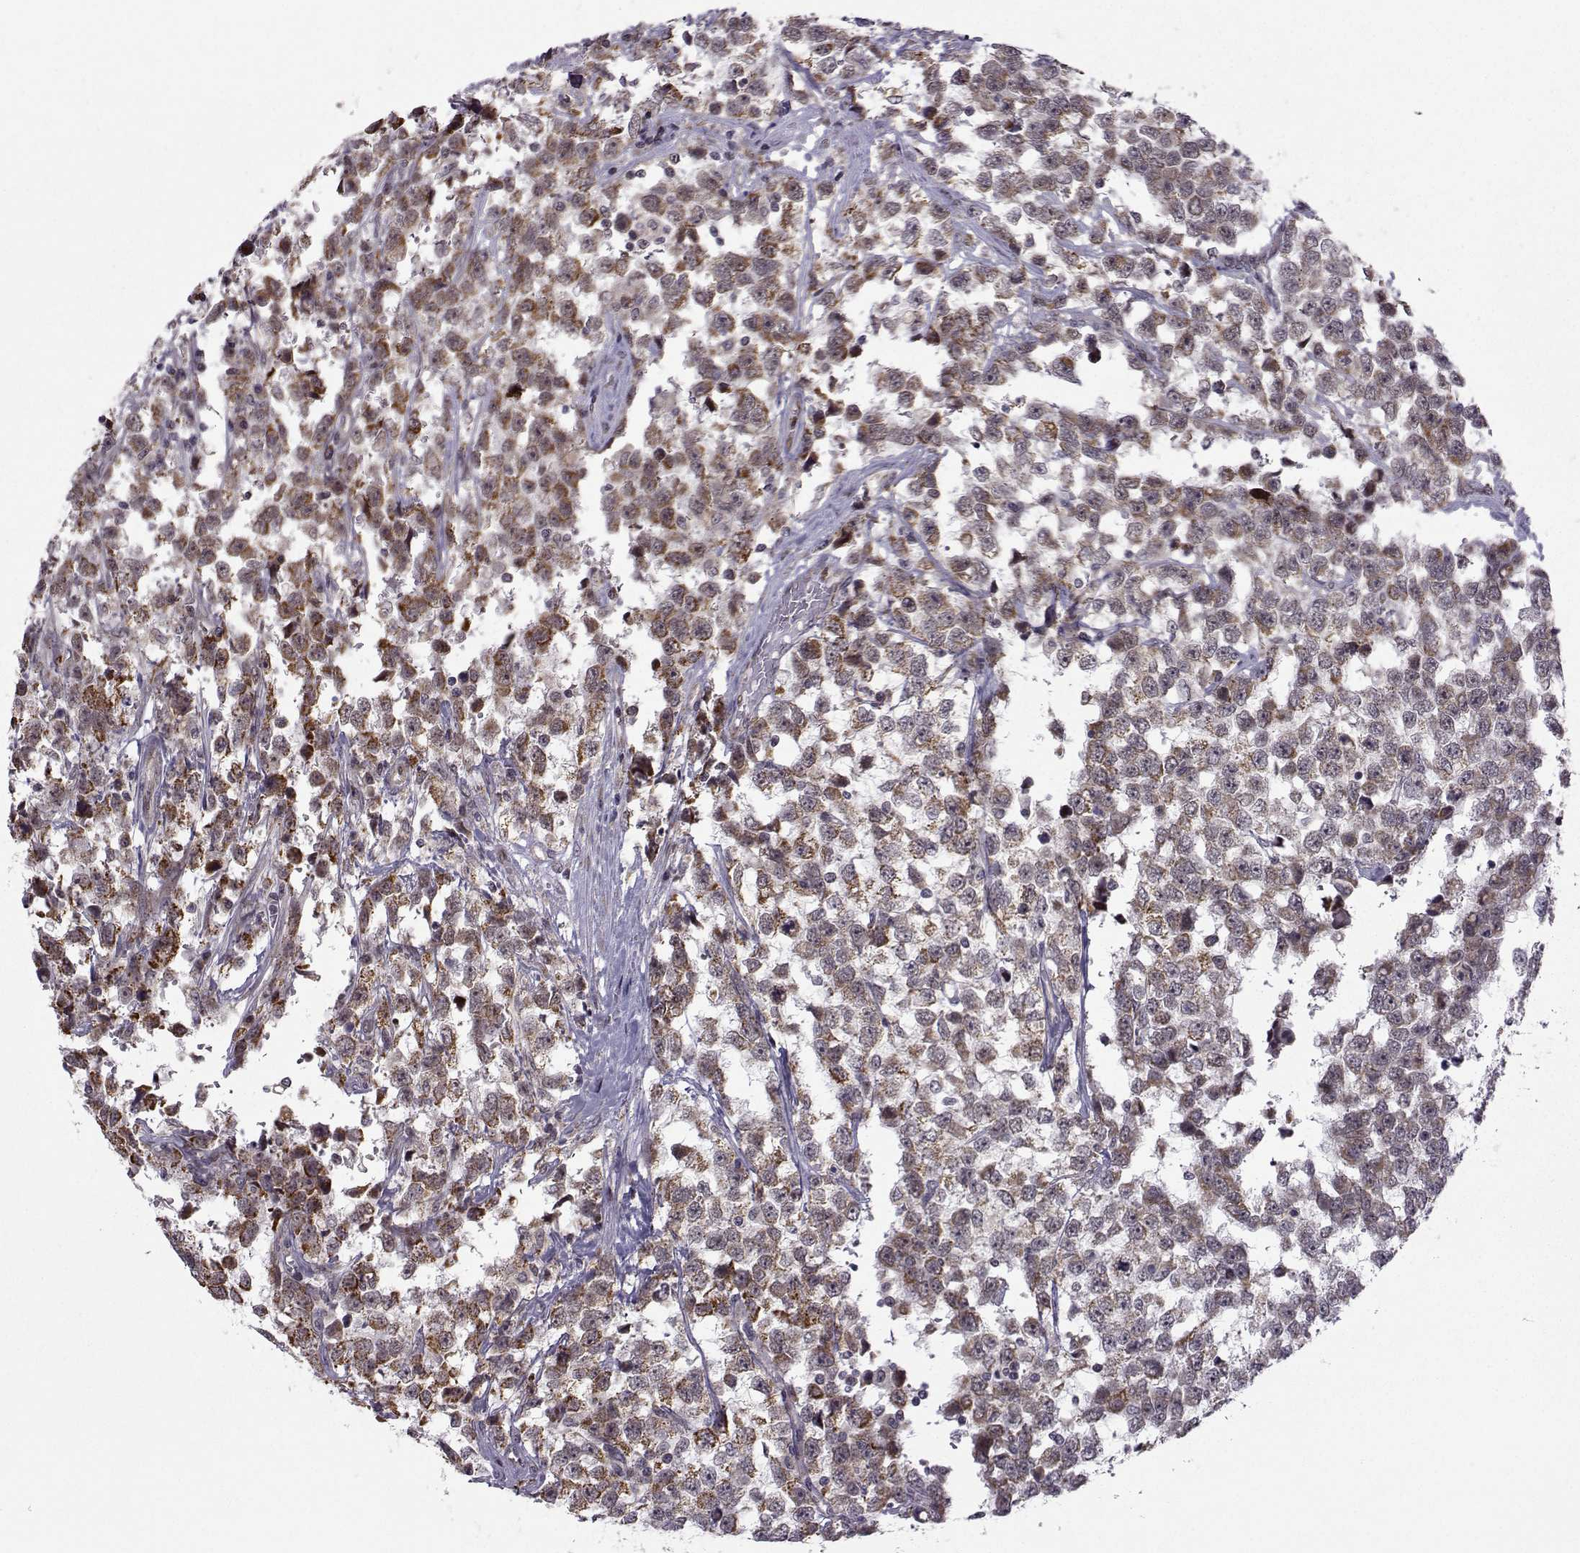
{"staining": {"intensity": "strong", "quantity": "25%-75%", "location": "cytoplasmic/membranous"}, "tissue": "testis cancer", "cell_type": "Tumor cells", "image_type": "cancer", "snomed": [{"axis": "morphology", "description": "Seminoma, NOS"}, {"axis": "topography", "description": "Testis"}], "caption": "Protein expression analysis of human seminoma (testis) reveals strong cytoplasmic/membranous expression in about 25%-75% of tumor cells.", "gene": "NECAB3", "patient": {"sex": "male", "age": 34}}